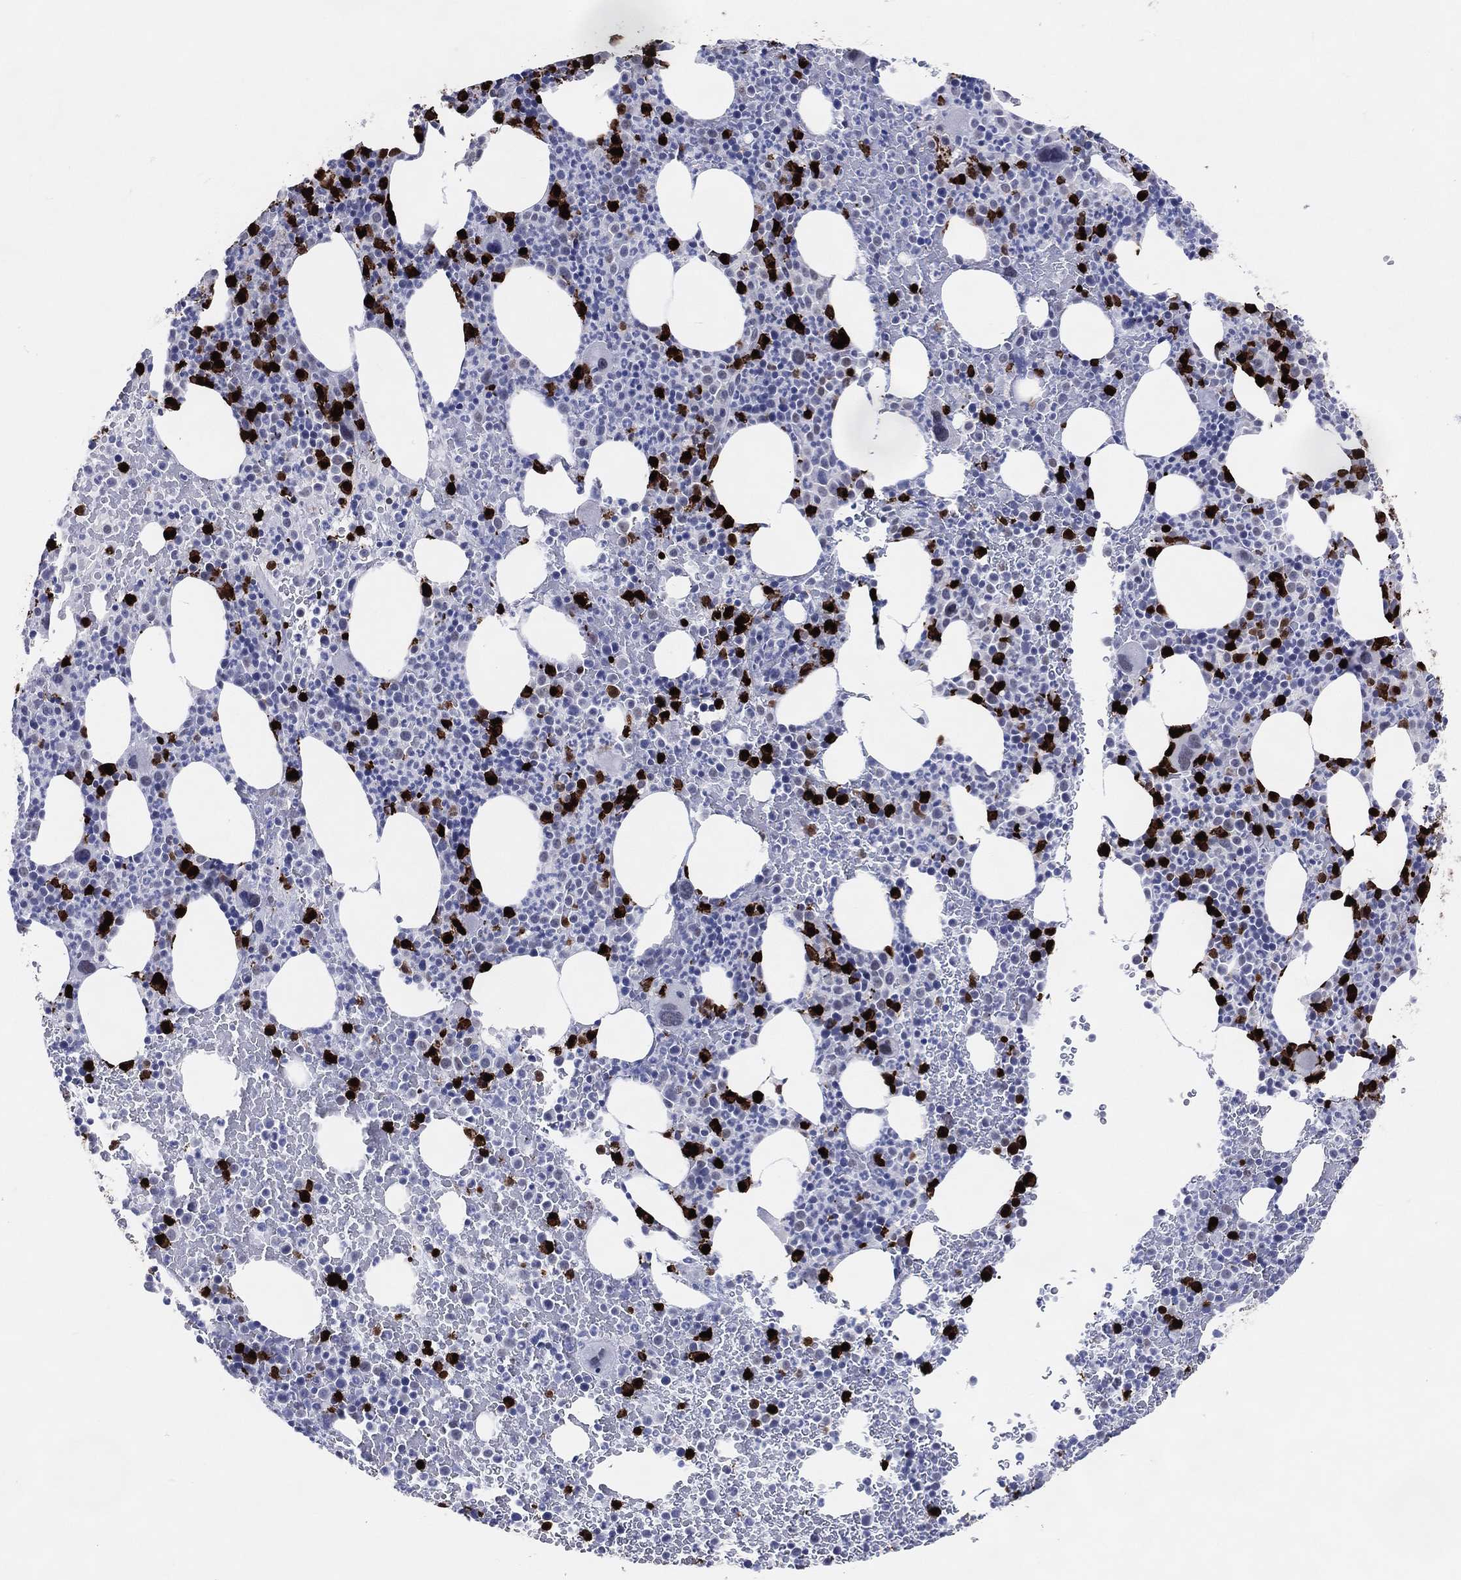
{"staining": {"intensity": "strong", "quantity": "<25%", "location": "cytoplasmic/membranous,nuclear"}, "tissue": "bone marrow", "cell_type": "Hematopoietic cells", "image_type": "normal", "snomed": [{"axis": "morphology", "description": "Normal tissue, NOS"}, {"axis": "topography", "description": "Bone marrow"}], "caption": "IHC photomicrograph of normal bone marrow: human bone marrow stained using immunohistochemistry demonstrates medium levels of strong protein expression localized specifically in the cytoplasmic/membranous,nuclear of hematopoietic cells, appearing as a cytoplasmic/membranous,nuclear brown color.", "gene": "CFAP58", "patient": {"sex": "male", "age": 83}}